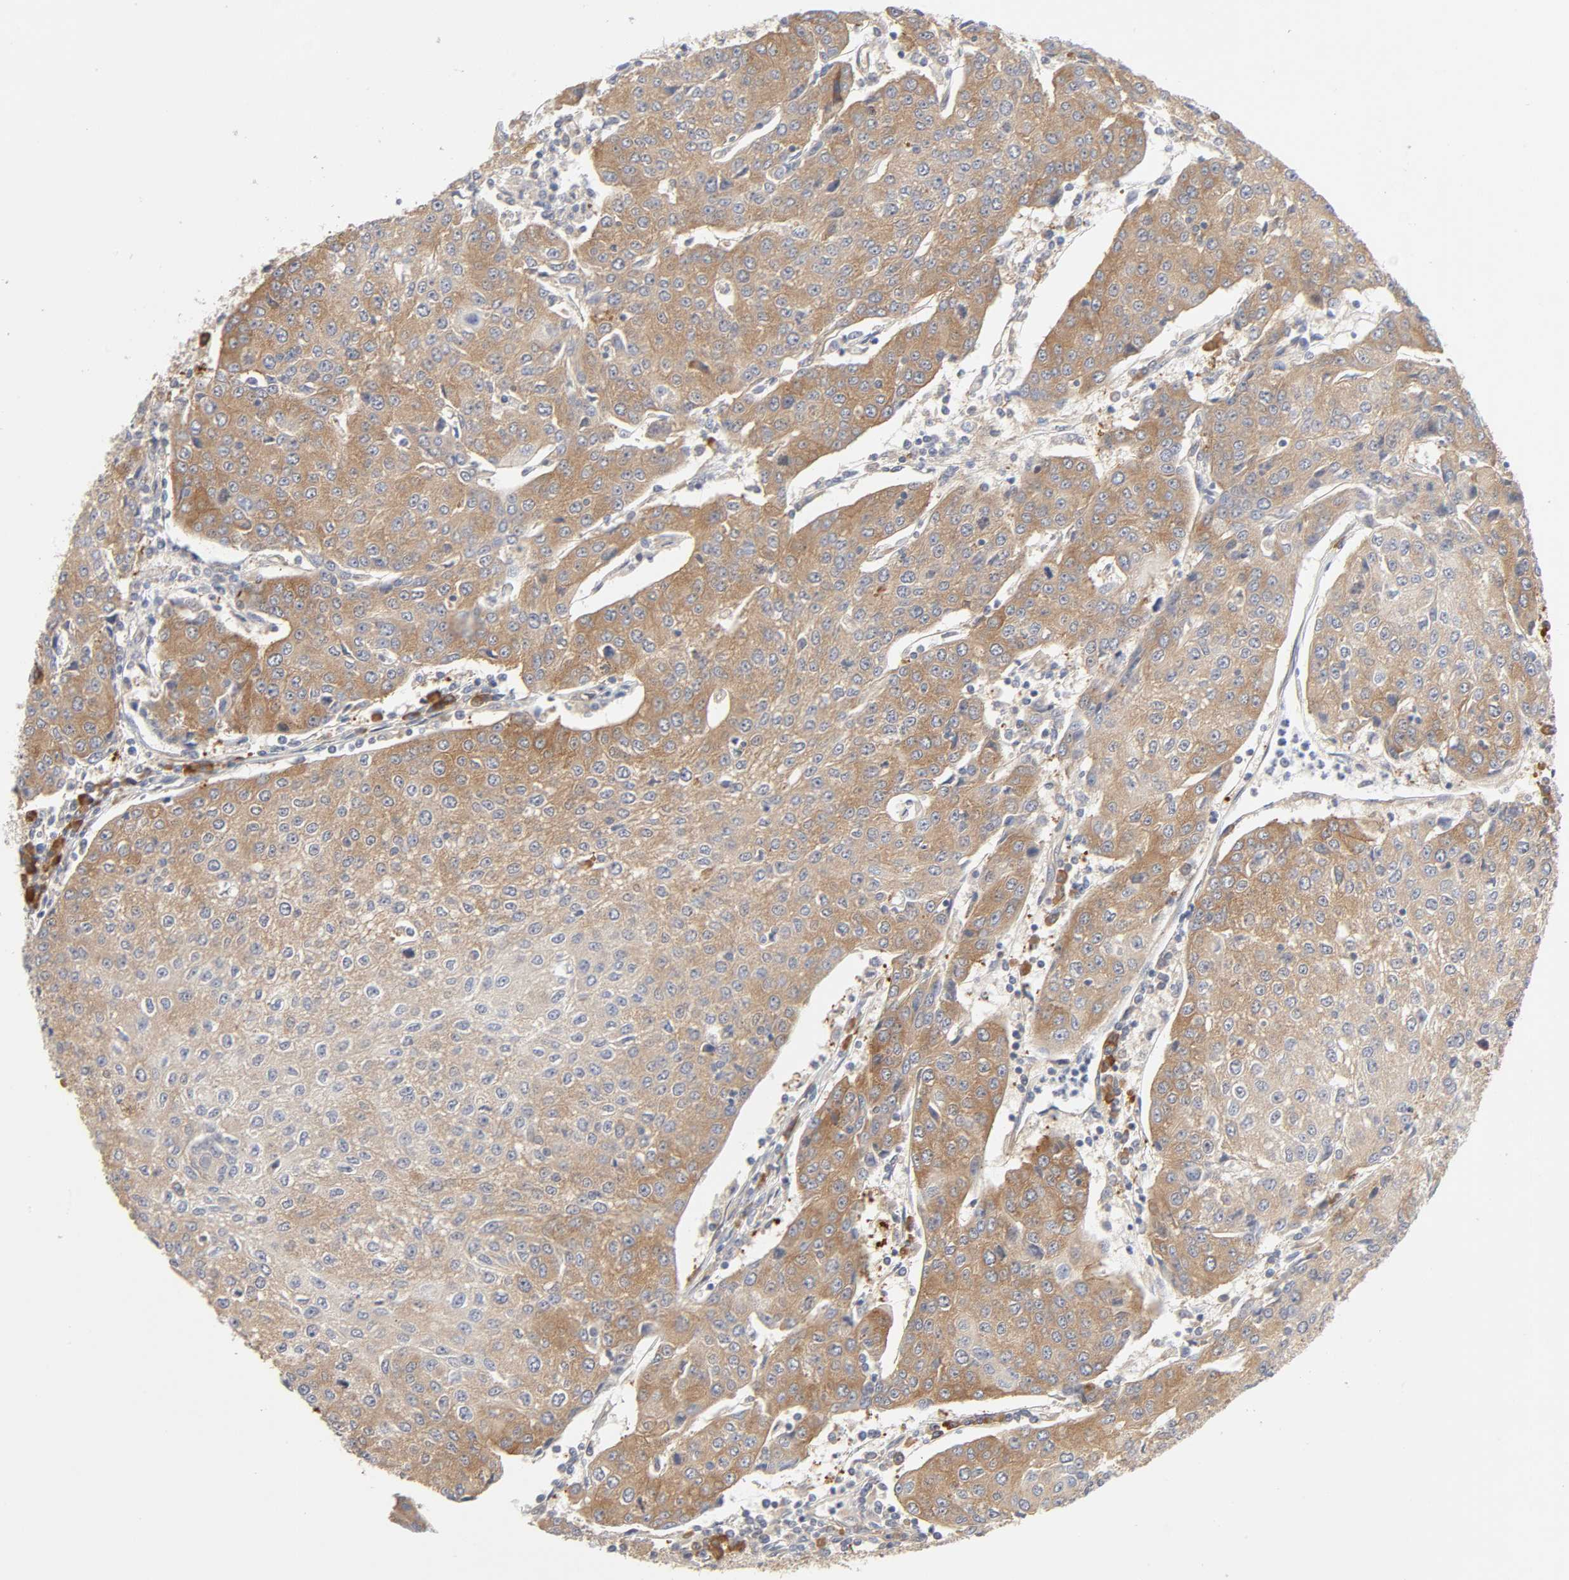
{"staining": {"intensity": "weak", "quantity": ">75%", "location": "cytoplasmic/membranous"}, "tissue": "urothelial cancer", "cell_type": "Tumor cells", "image_type": "cancer", "snomed": [{"axis": "morphology", "description": "Urothelial carcinoma, High grade"}, {"axis": "topography", "description": "Urinary bladder"}], "caption": "DAB (3,3'-diaminobenzidine) immunohistochemical staining of human urothelial cancer reveals weak cytoplasmic/membranous protein expression in about >75% of tumor cells. Nuclei are stained in blue.", "gene": "SCHIP1", "patient": {"sex": "female", "age": 85}}